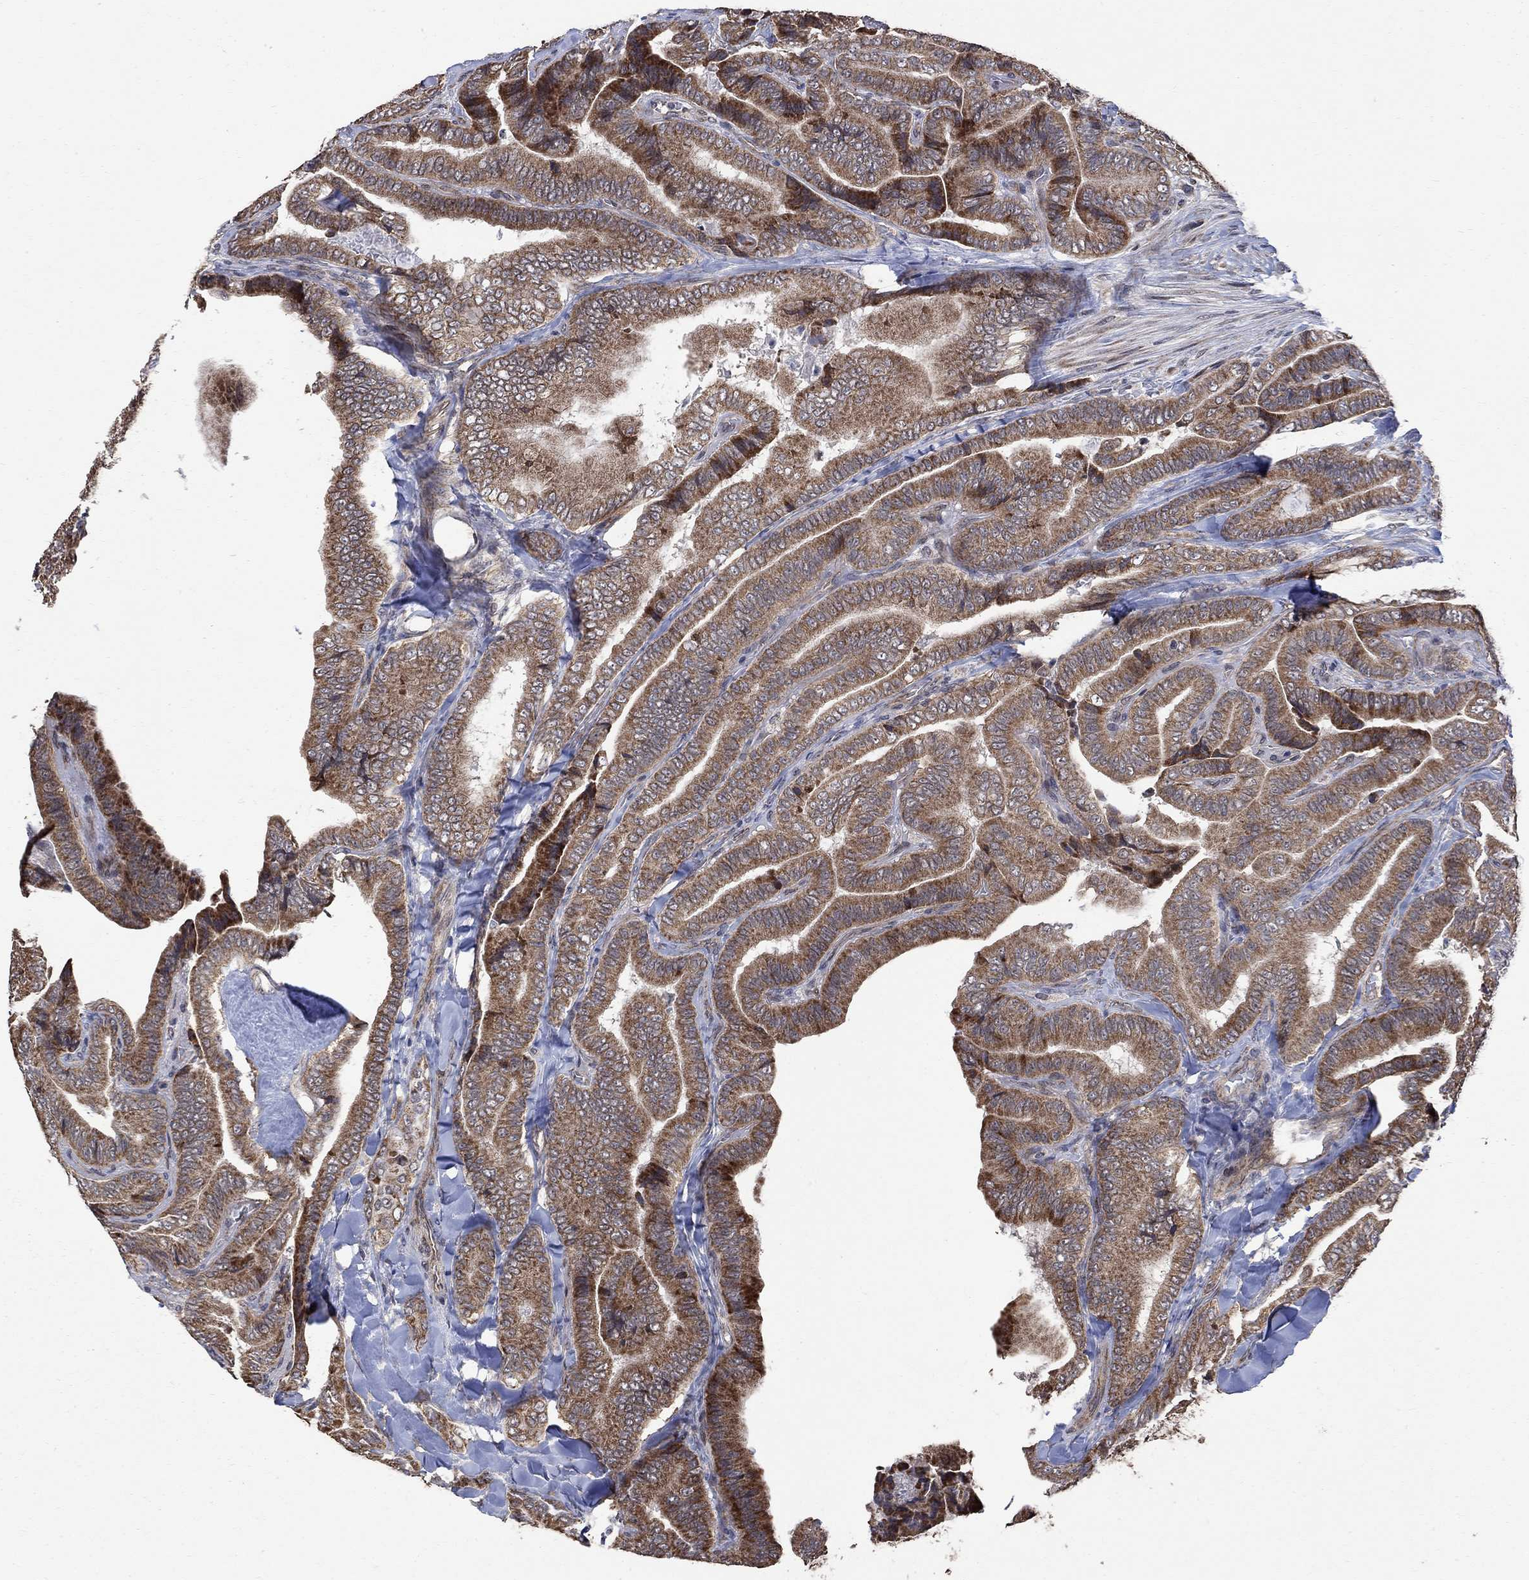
{"staining": {"intensity": "strong", "quantity": ">75%", "location": "cytoplasmic/membranous"}, "tissue": "thyroid cancer", "cell_type": "Tumor cells", "image_type": "cancer", "snomed": [{"axis": "morphology", "description": "Papillary adenocarcinoma, NOS"}, {"axis": "topography", "description": "Thyroid gland"}], "caption": "DAB (3,3'-diaminobenzidine) immunohistochemical staining of human thyroid papillary adenocarcinoma shows strong cytoplasmic/membranous protein expression in approximately >75% of tumor cells. (IHC, brightfield microscopy, high magnification).", "gene": "ANKRA2", "patient": {"sex": "male", "age": 61}}